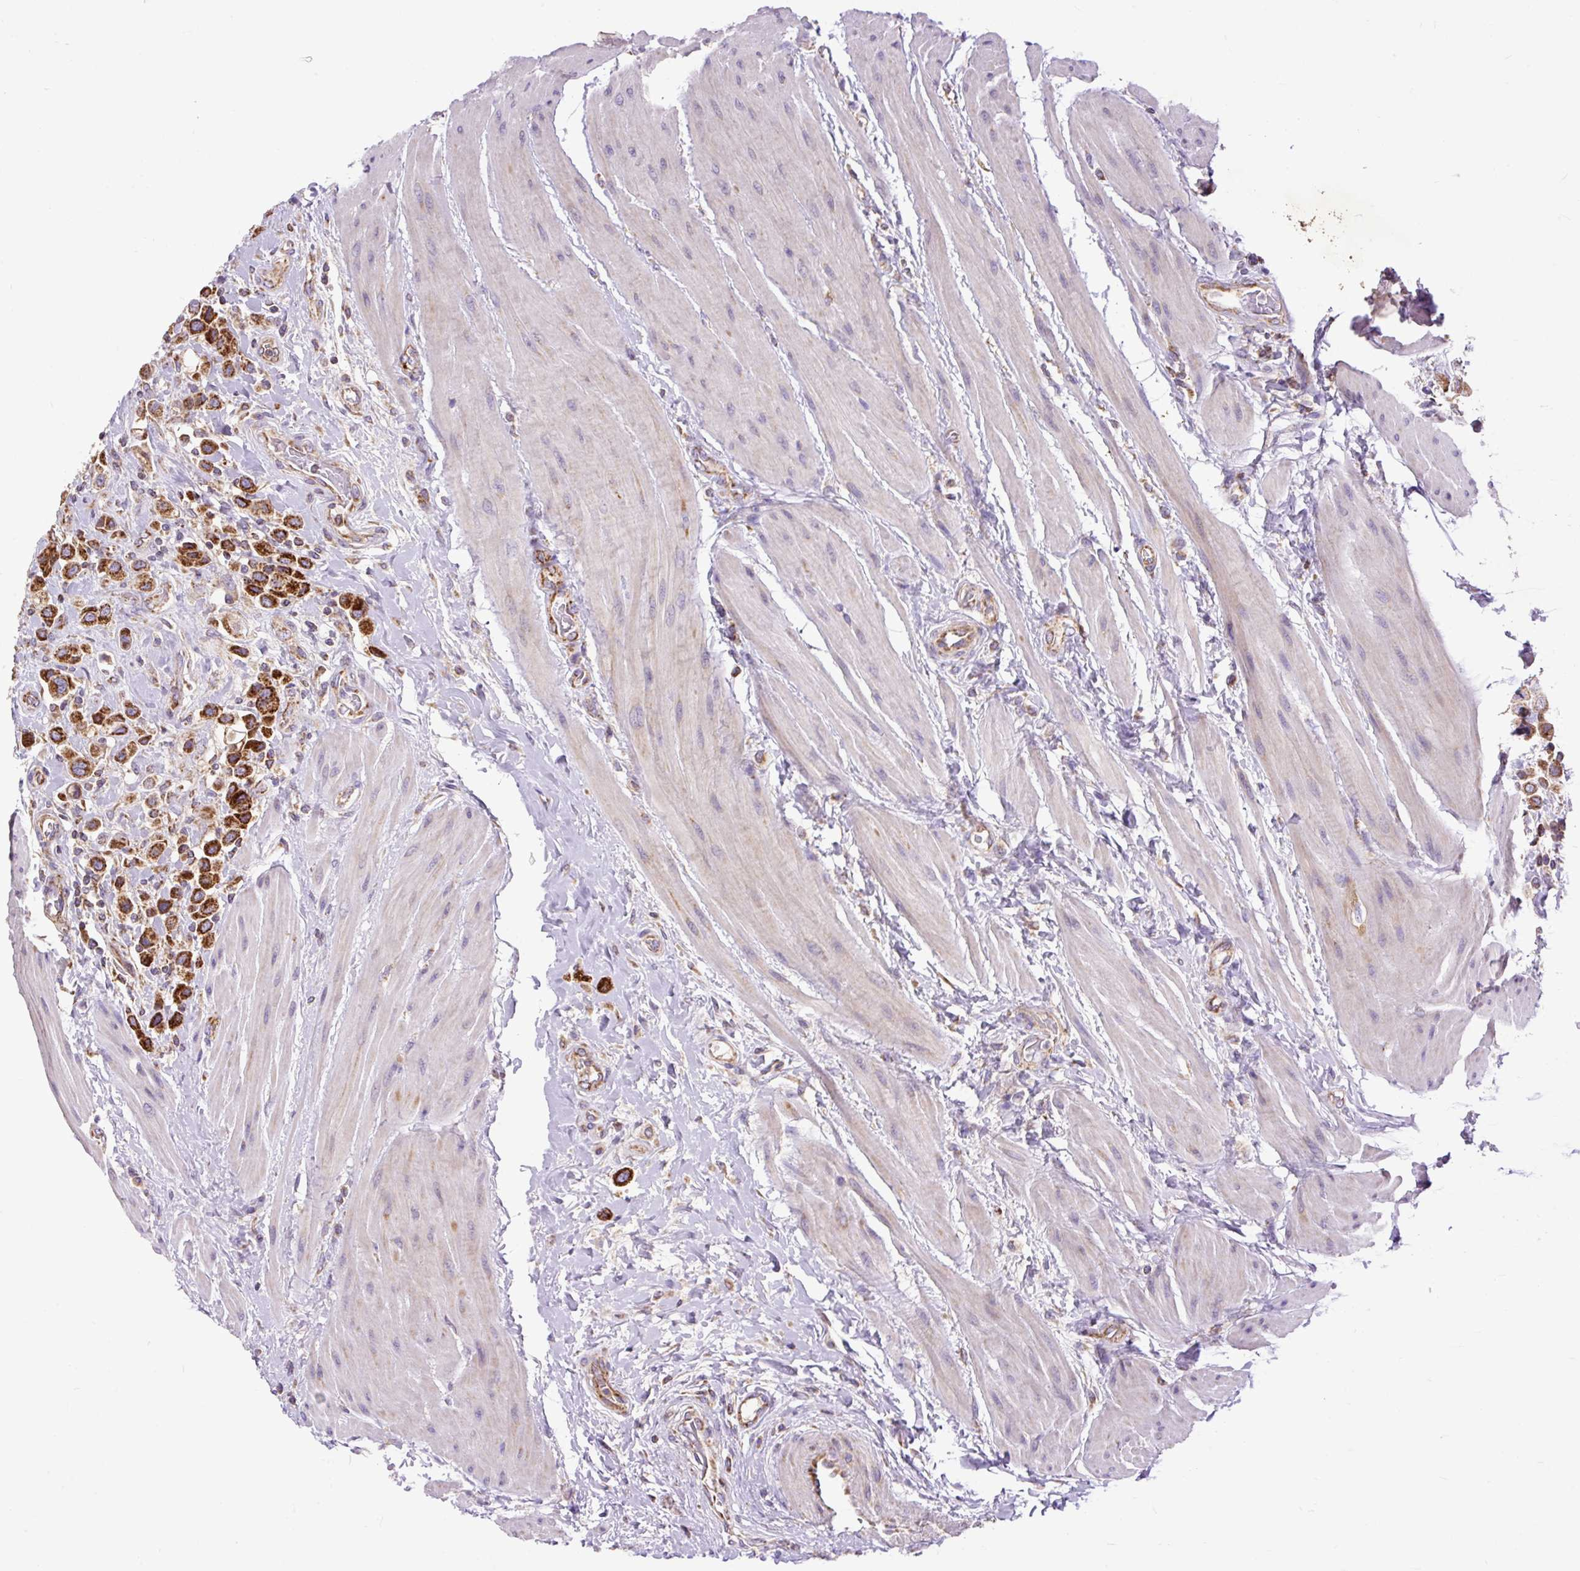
{"staining": {"intensity": "strong", "quantity": ">75%", "location": "cytoplasmic/membranous"}, "tissue": "urothelial cancer", "cell_type": "Tumor cells", "image_type": "cancer", "snomed": [{"axis": "morphology", "description": "Urothelial carcinoma, High grade"}, {"axis": "topography", "description": "Urinary bladder"}], "caption": "A histopathology image of urothelial carcinoma (high-grade) stained for a protein reveals strong cytoplasmic/membranous brown staining in tumor cells.", "gene": "TOMM40", "patient": {"sex": "male", "age": 50}}